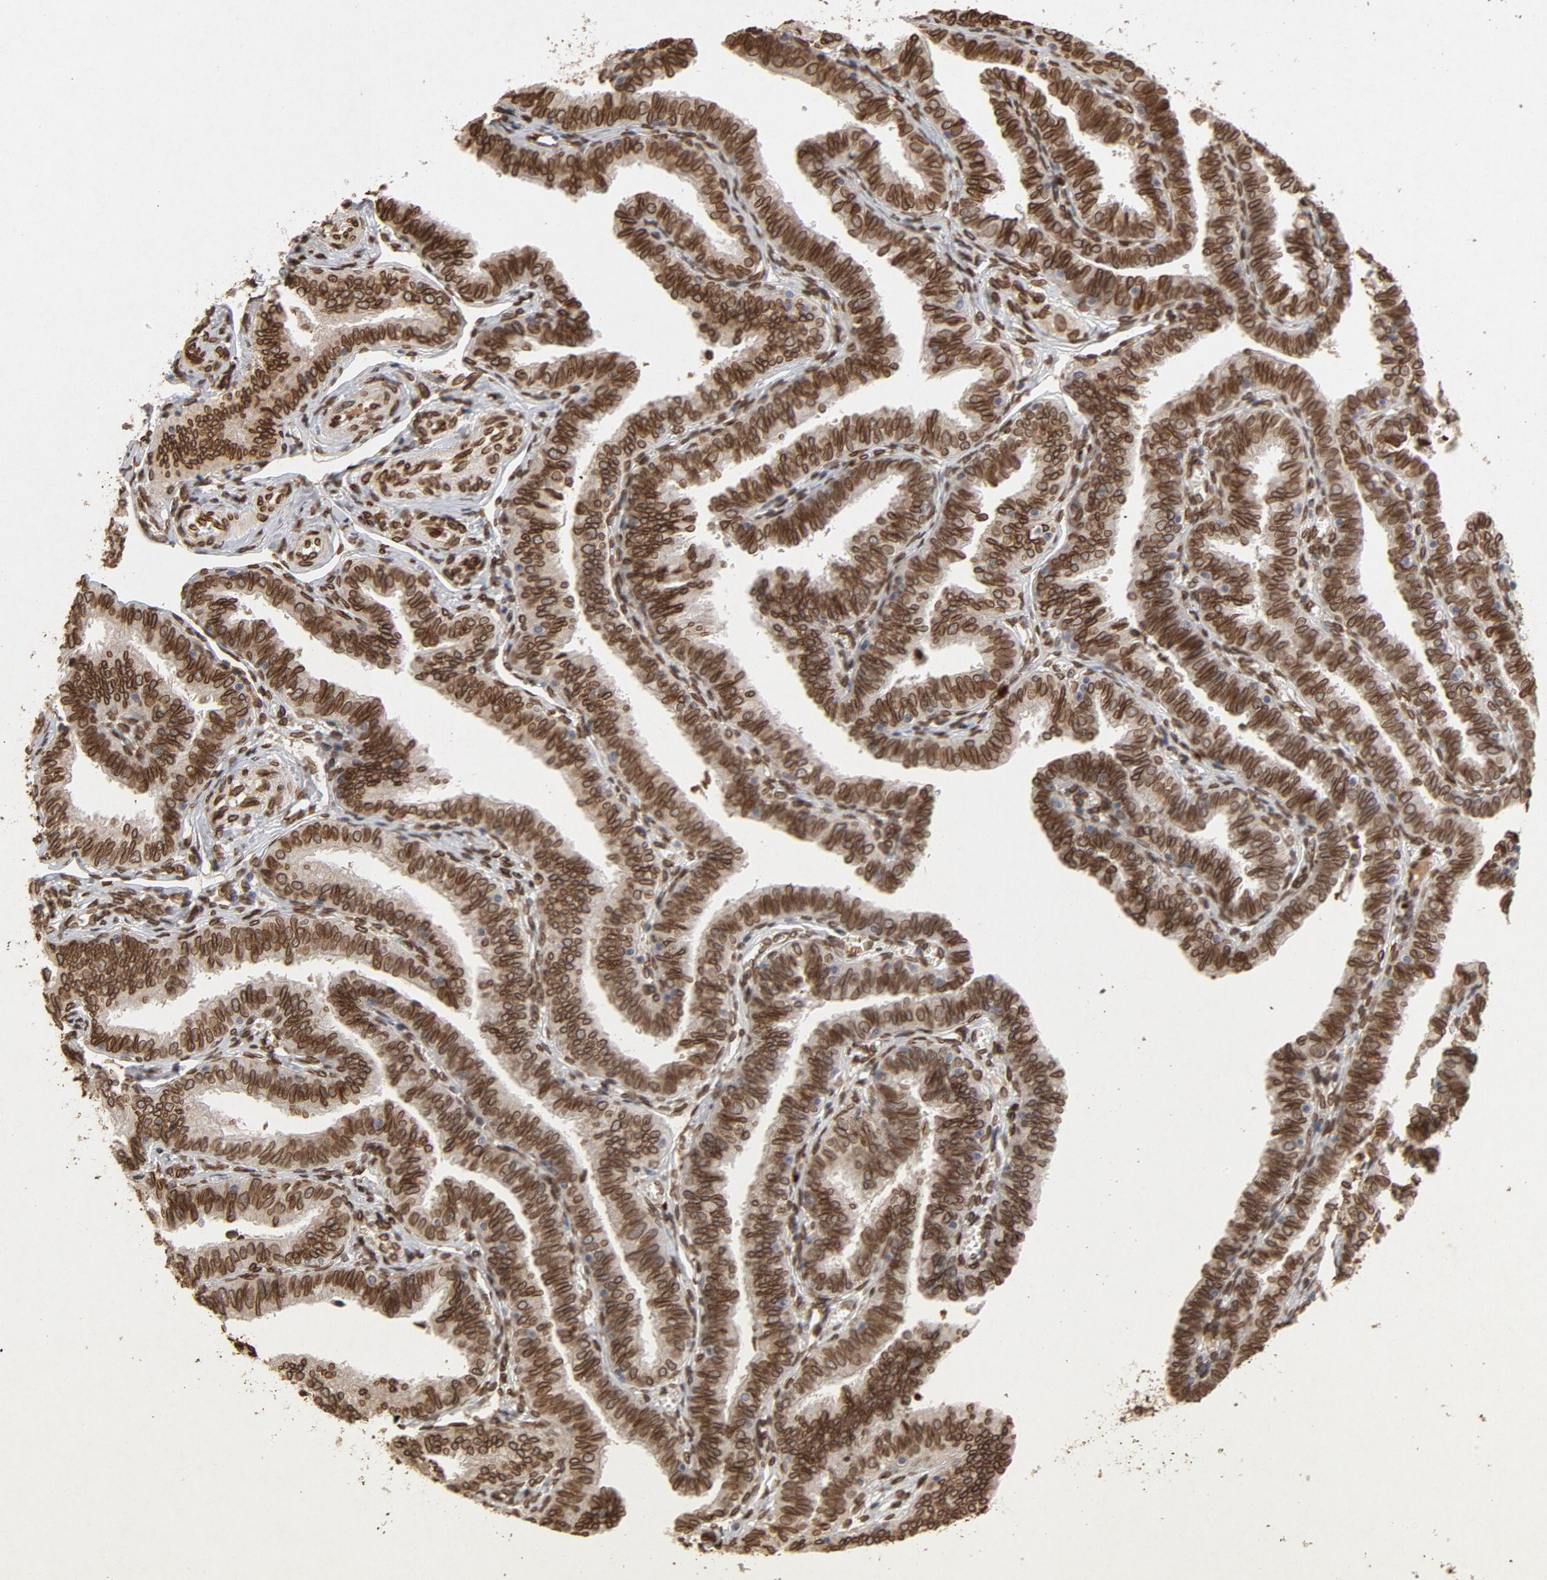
{"staining": {"intensity": "strong", "quantity": ">75%", "location": "cytoplasmic/membranous,nuclear"}, "tissue": "fallopian tube", "cell_type": "Glandular cells", "image_type": "normal", "snomed": [{"axis": "morphology", "description": "Normal tissue, NOS"}, {"axis": "topography", "description": "Fallopian tube"}], "caption": "Protein staining displays strong cytoplasmic/membranous,nuclear staining in about >75% of glandular cells in unremarkable fallopian tube.", "gene": "LMNA", "patient": {"sex": "female", "age": 46}}